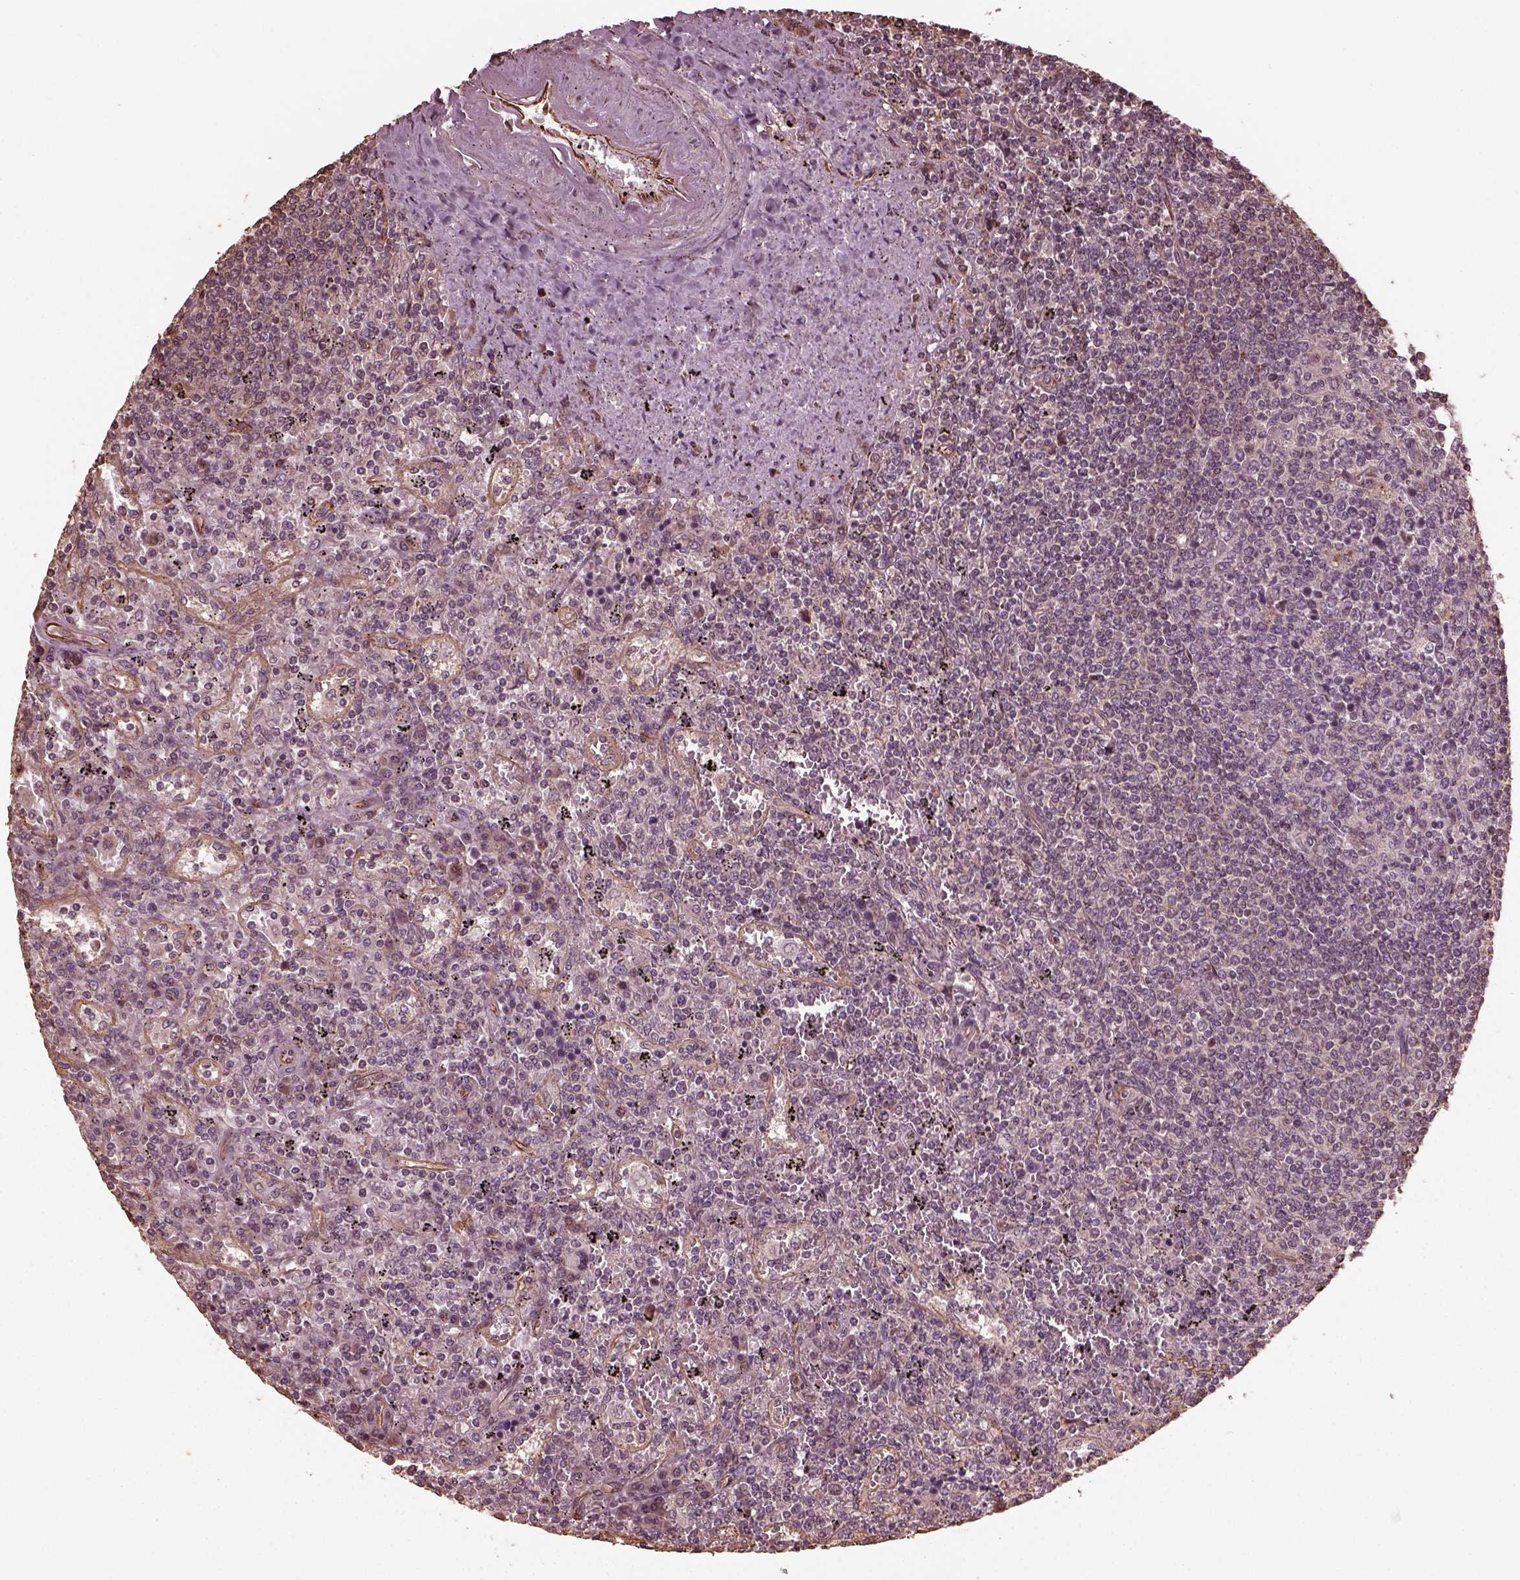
{"staining": {"intensity": "negative", "quantity": "none", "location": "none"}, "tissue": "lymphoma", "cell_type": "Tumor cells", "image_type": "cancer", "snomed": [{"axis": "morphology", "description": "Malignant lymphoma, non-Hodgkin's type, Low grade"}, {"axis": "topography", "description": "Spleen"}], "caption": "Human lymphoma stained for a protein using immunohistochemistry (IHC) demonstrates no expression in tumor cells.", "gene": "GTPBP1", "patient": {"sex": "male", "age": 62}}